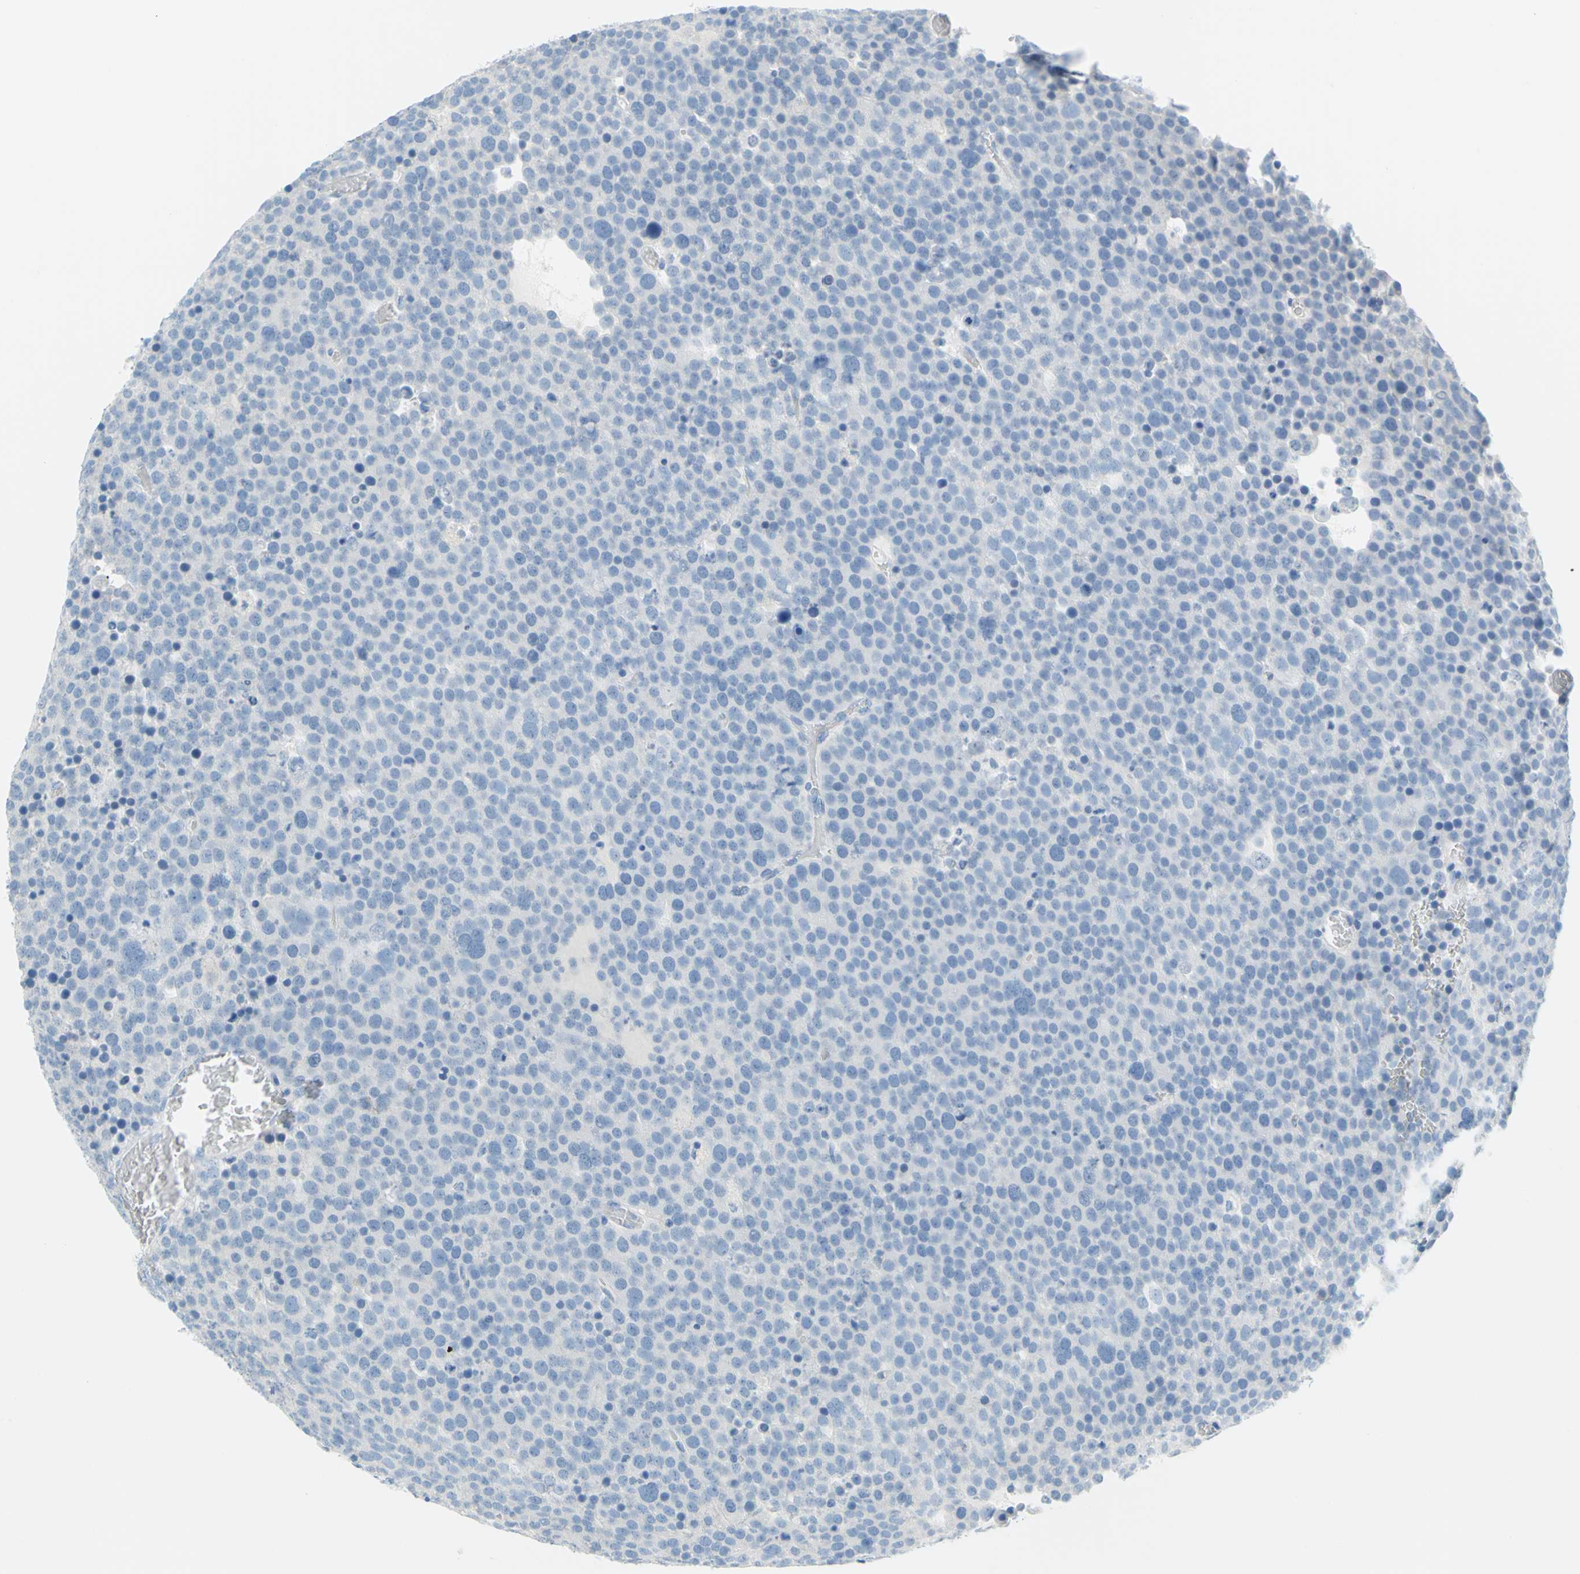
{"staining": {"intensity": "negative", "quantity": "none", "location": "none"}, "tissue": "testis cancer", "cell_type": "Tumor cells", "image_type": "cancer", "snomed": [{"axis": "morphology", "description": "Seminoma, NOS"}, {"axis": "topography", "description": "Testis"}], "caption": "Immunohistochemistry (IHC) image of neoplastic tissue: human testis seminoma stained with DAB (3,3'-diaminobenzidine) shows no significant protein staining in tumor cells.", "gene": "DCT", "patient": {"sex": "male", "age": 71}}